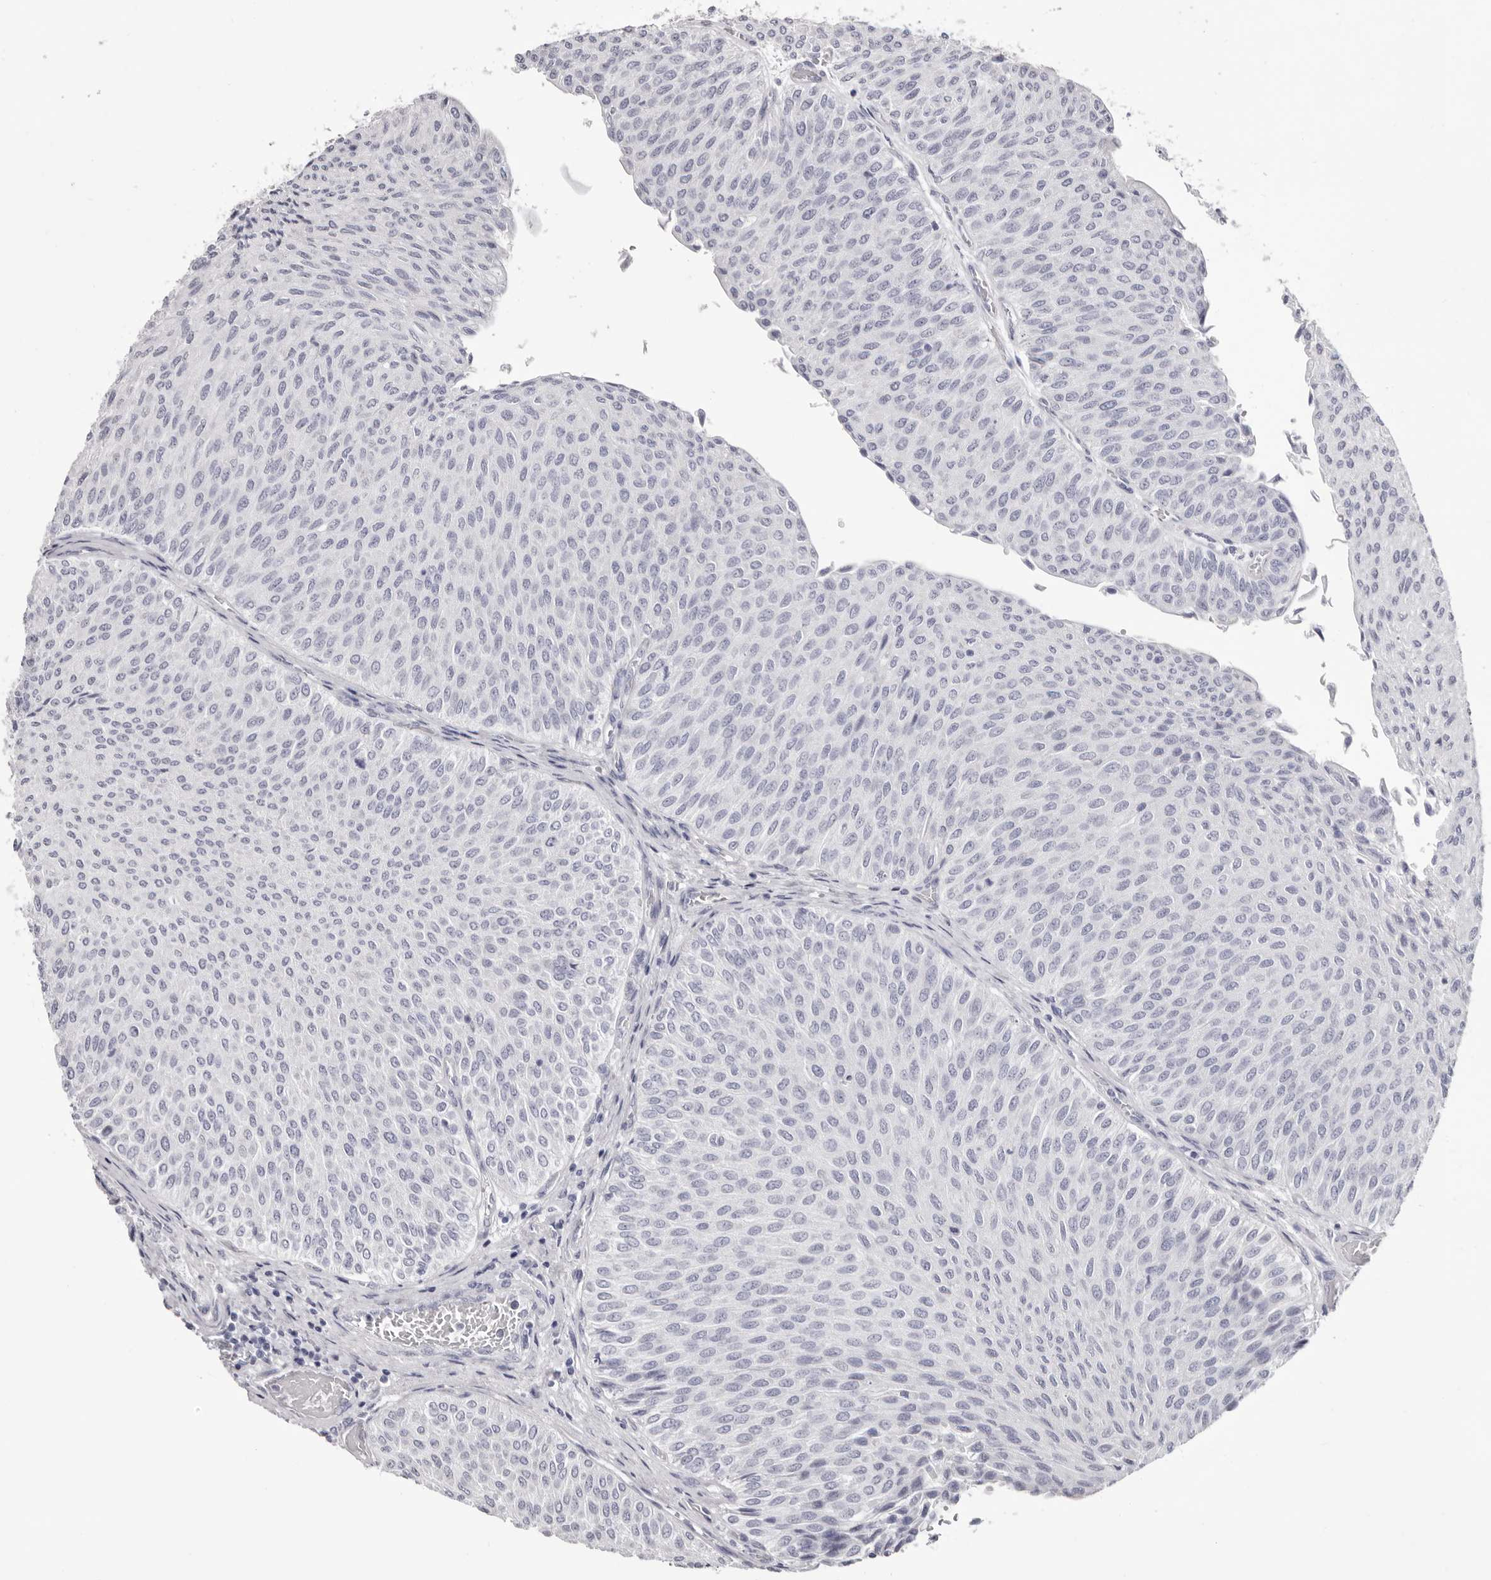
{"staining": {"intensity": "negative", "quantity": "none", "location": "none"}, "tissue": "urothelial cancer", "cell_type": "Tumor cells", "image_type": "cancer", "snomed": [{"axis": "morphology", "description": "Urothelial carcinoma, Low grade"}, {"axis": "topography", "description": "Urinary bladder"}], "caption": "Protein analysis of urothelial cancer shows no significant positivity in tumor cells.", "gene": "LPO", "patient": {"sex": "male", "age": 78}}